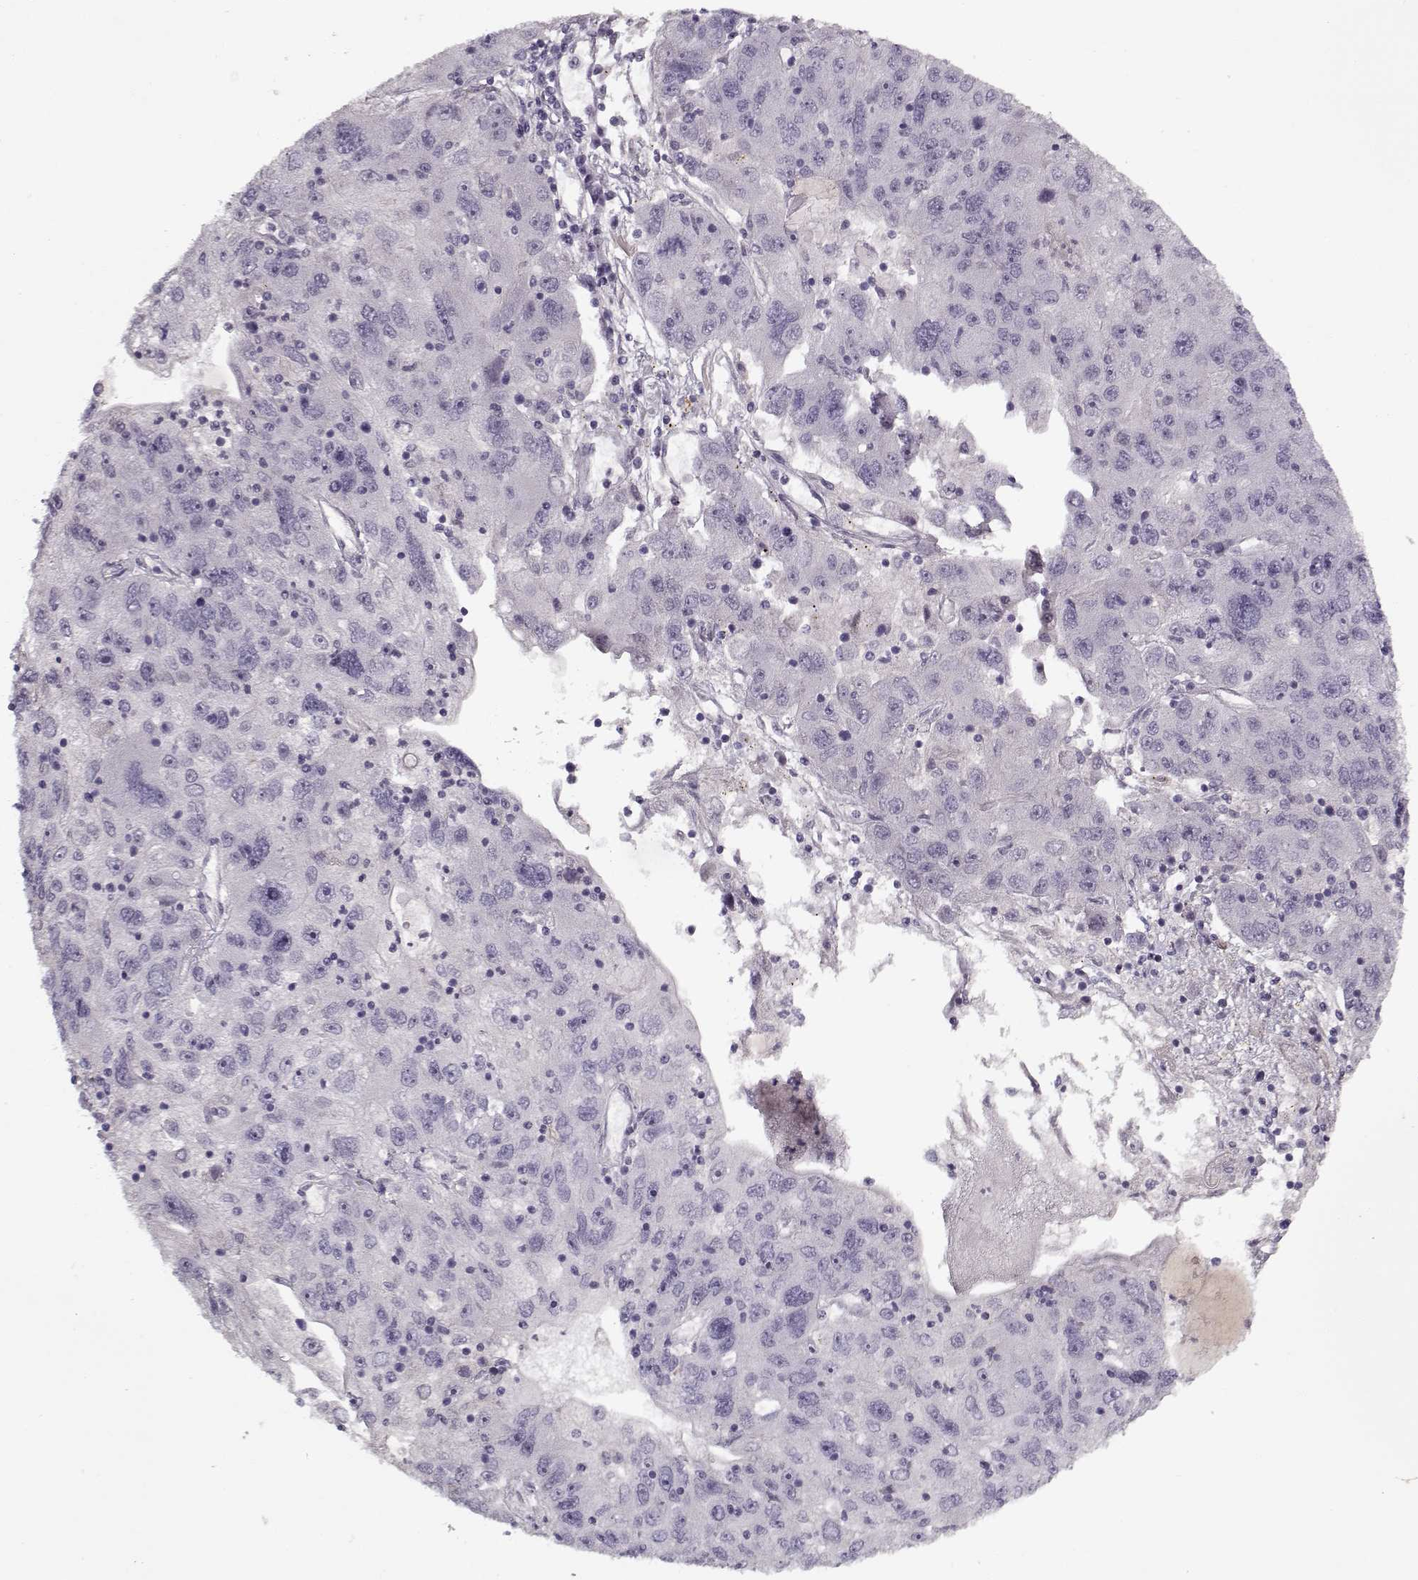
{"staining": {"intensity": "negative", "quantity": "none", "location": "none"}, "tissue": "stomach cancer", "cell_type": "Tumor cells", "image_type": "cancer", "snomed": [{"axis": "morphology", "description": "Adenocarcinoma, NOS"}, {"axis": "topography", "description": "Stomach"}], "caption": "DAB (3,3'-diaminobenzidine) immunohistochemical staining of human stomach cancer (adenocarcinoma) reveals no significant positivity in tumor cells. (DAB immunohistochemistry (IHC) with hematoxylin counter stain).", "gene": "LUM", "patient": {"sex": "male", "age": 56}}